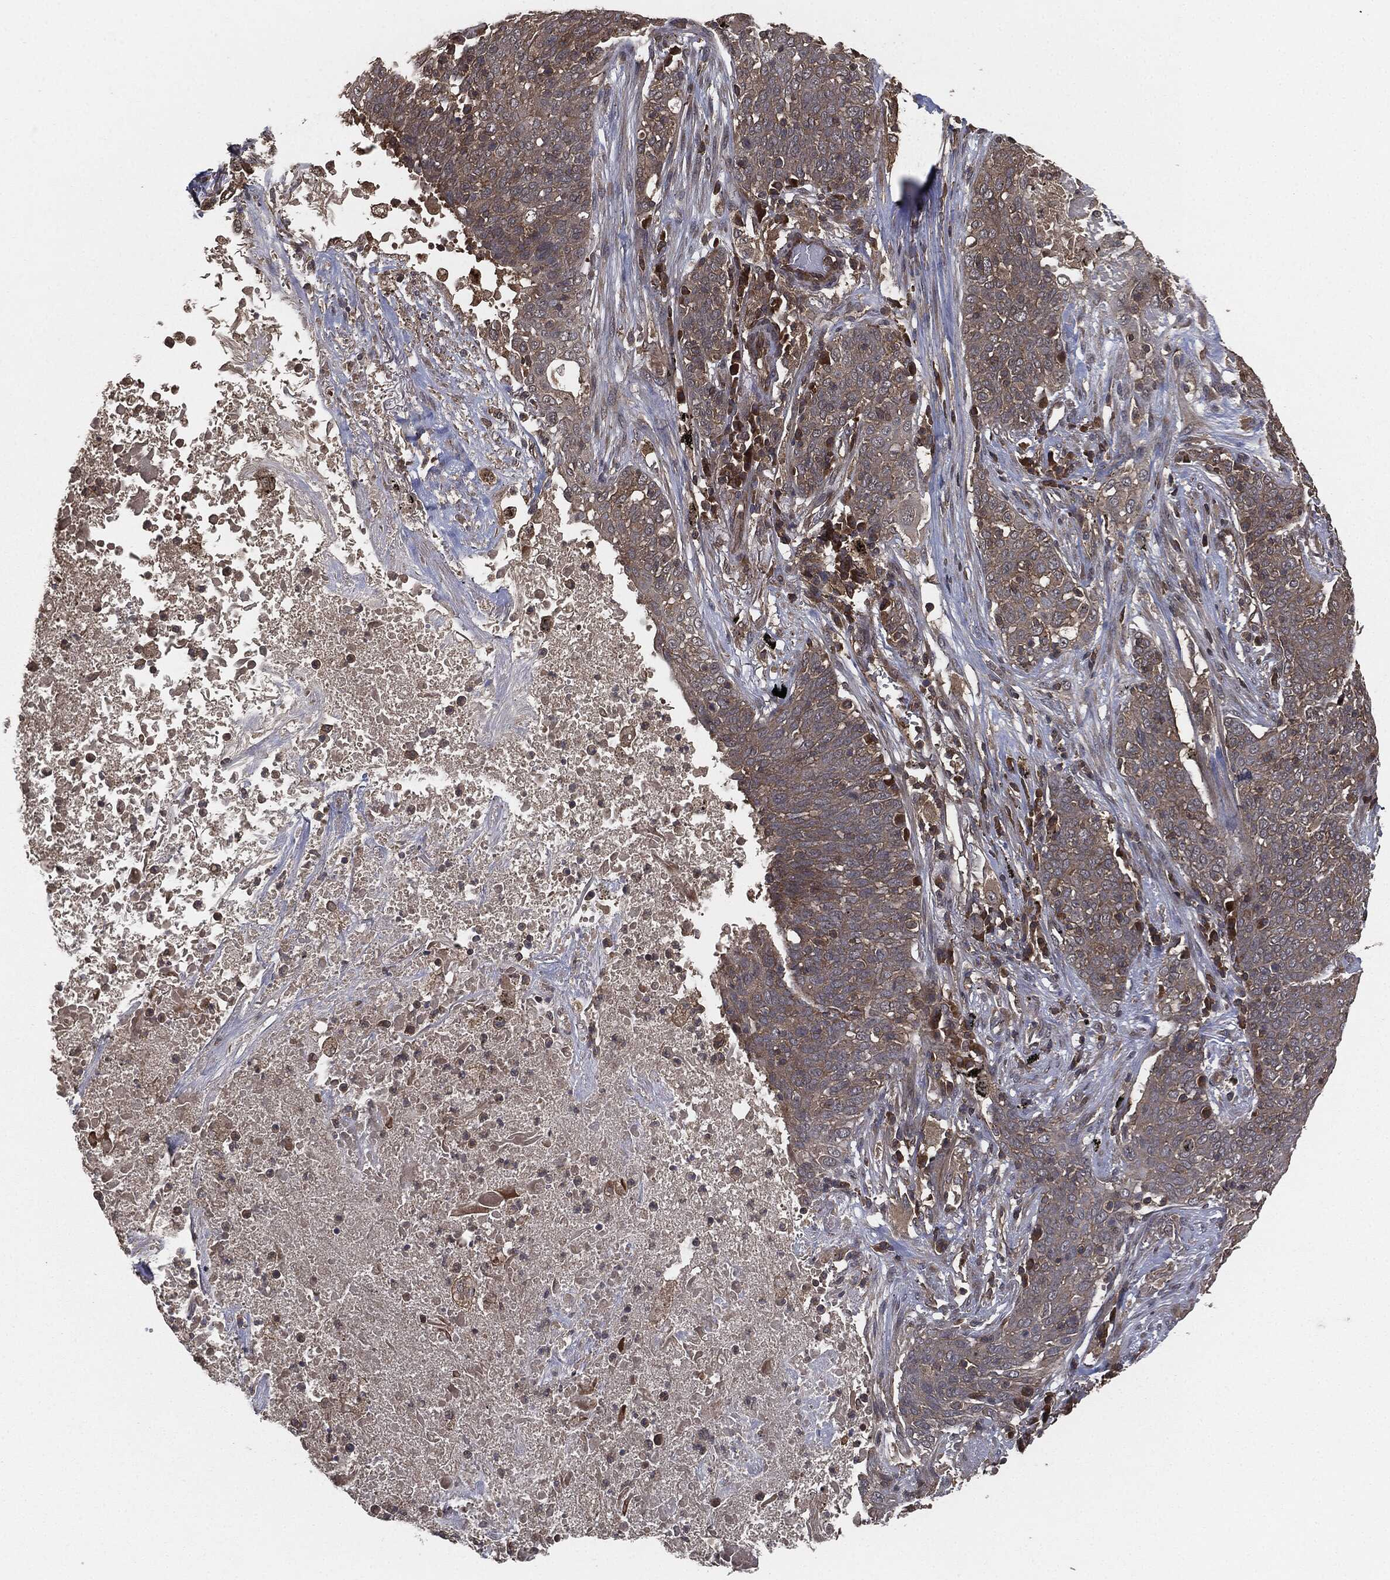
{"staining": {"intensity": "negative", "quantity": "none", "location": "none"}, "tissue": "lung cancer", "cell_type": "Tumor cells", "image_type": "cancer", "snomed": [{"axis": "morphology", "description": "Squamous cell carcinoma, NOS"}, {"axis": "topography", "description": "Lung"}], "caption": "Protein analysis of squamous cell carcinoma (lung) displays no significant positivity in tumor cells.", "gene": "ERBIN", "patient": {"sex": "male", "age": 82}}